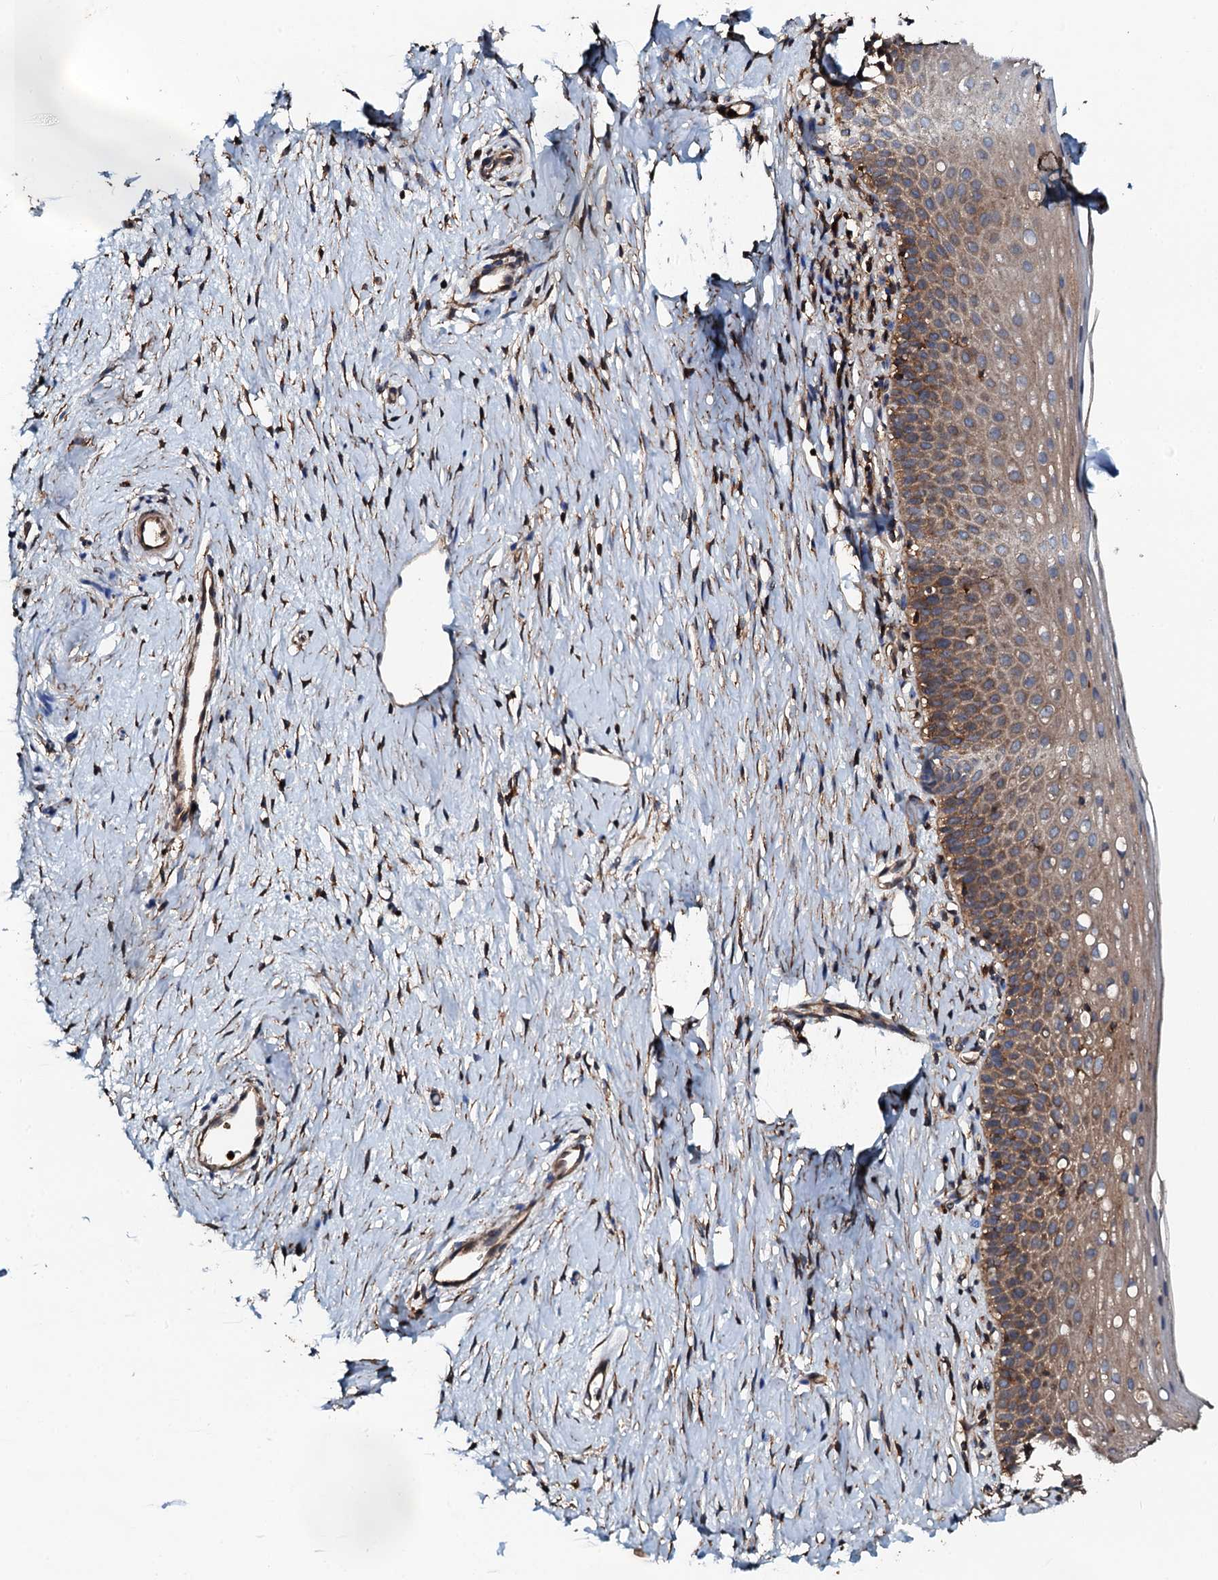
{"staining": {"intensity": "moderate", "quantity": ">75%", "location": "cytoplasmic/membranous"}, "tissue": "cervix", "cell_type": "Glandular cells", "image_type": "normal", "snomed": [{"axis": "morphology", "description": "Normal tissue, NOS"}, {"axis": "topography", "description": "Cervix"}], "caption": "Immunohistochemical staining of normal human cervix displays medium levels of moderate cytoplasmic/membranous positivity in approximately >75% of glandular cells.", "gene": "GRK2", "patient": {"sex": "female", "age": 36}}